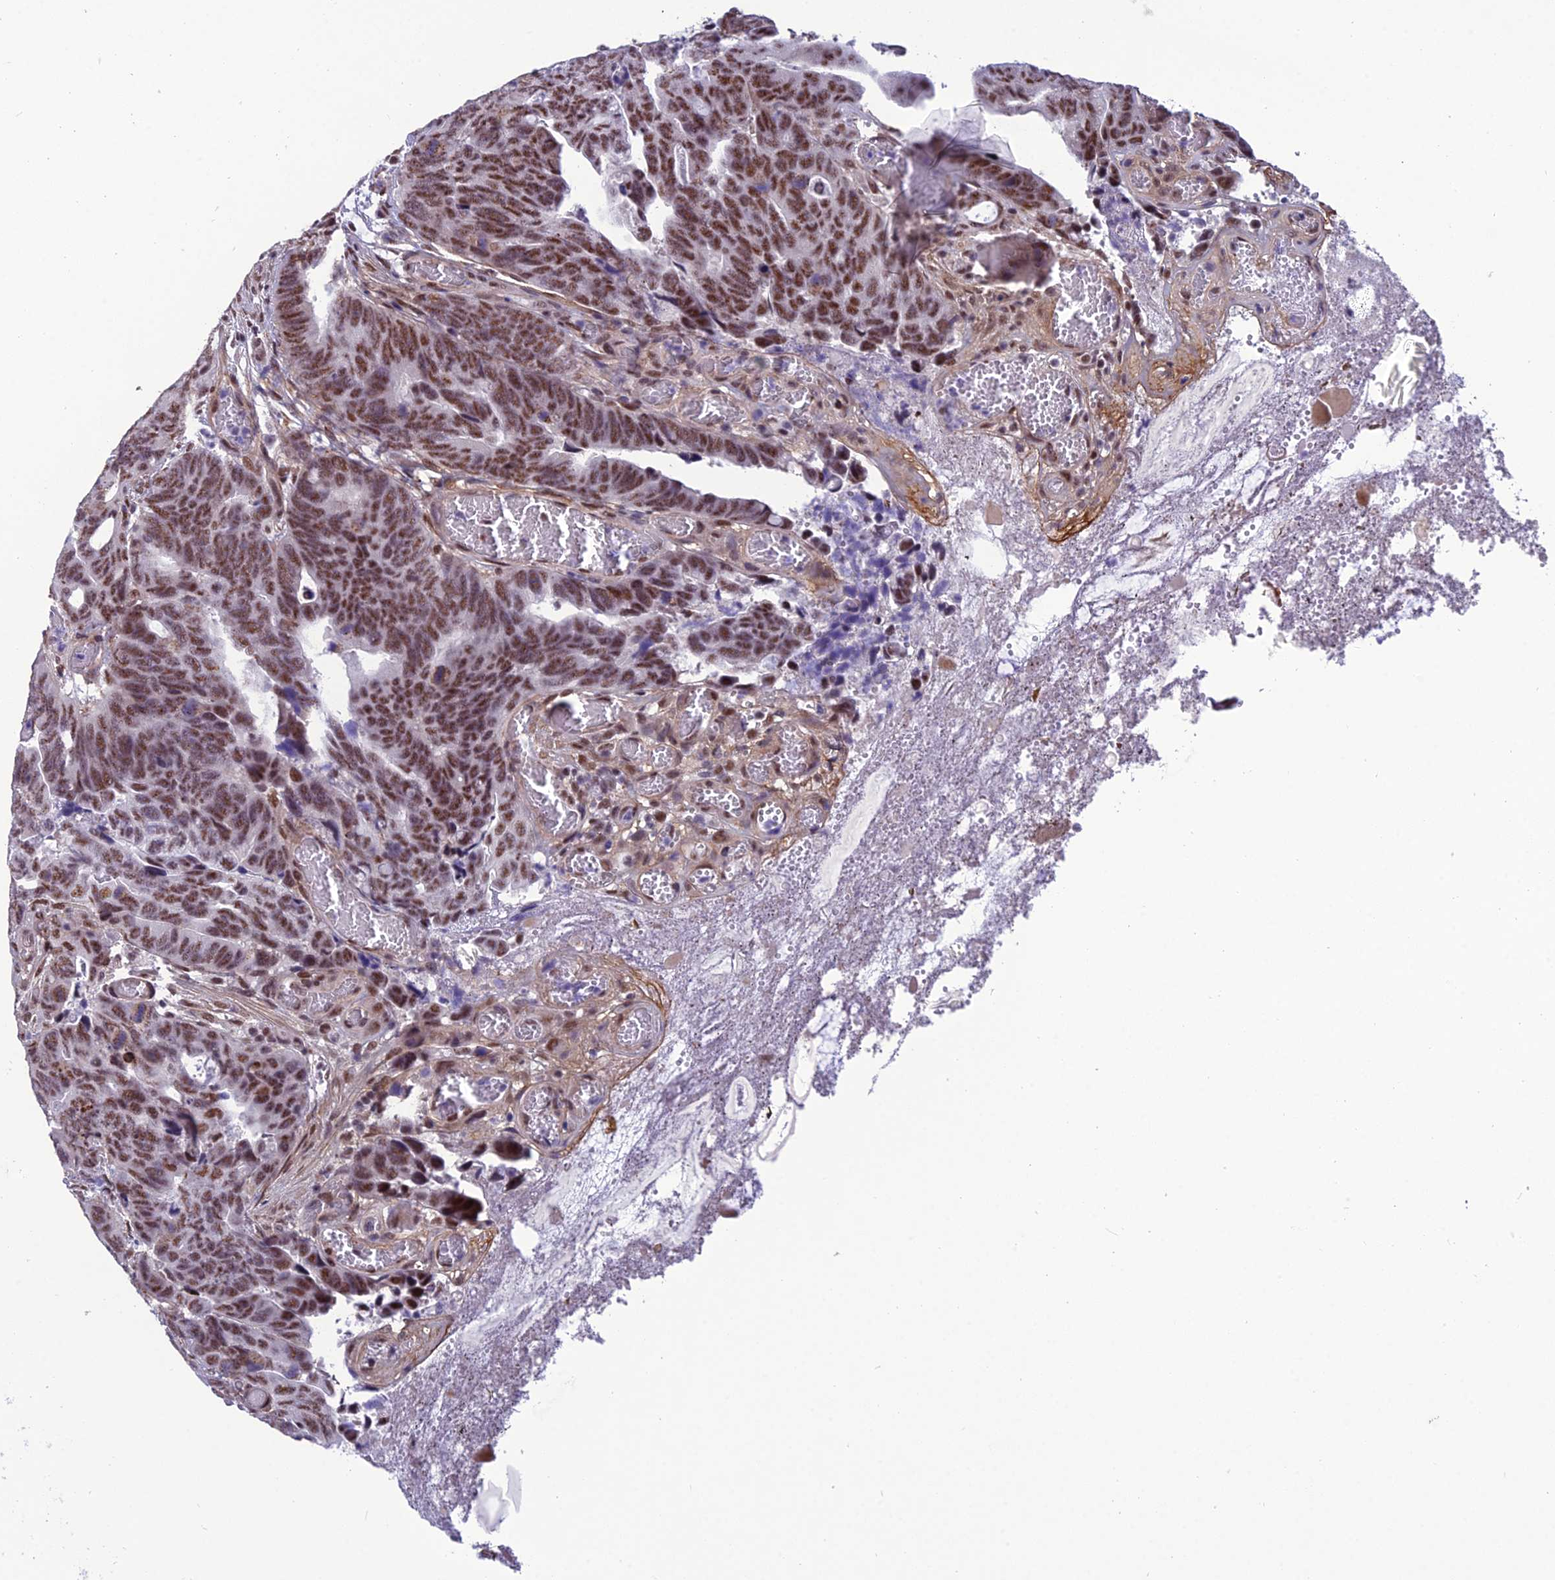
{"staining": {"intensity": "moderate", "quantity": ">75%", "location": "nuclear"}, "tissue": "colorectal cancer", "cell_type": "Tumor cells", "image_type": "cancer", "snomed": [{"axis": "morphology", "description": "Adenocarcinoma, NOS"}, {"axis": "topography", "description": "Colon"}], "caption": "Colorectal cancer stained for a protein (brown) exhibits moderate nuclear positive positivity in about >75% of tumor cells.", "gene": "RSRC1", "patient": {"sex": "female", "age": 82}}